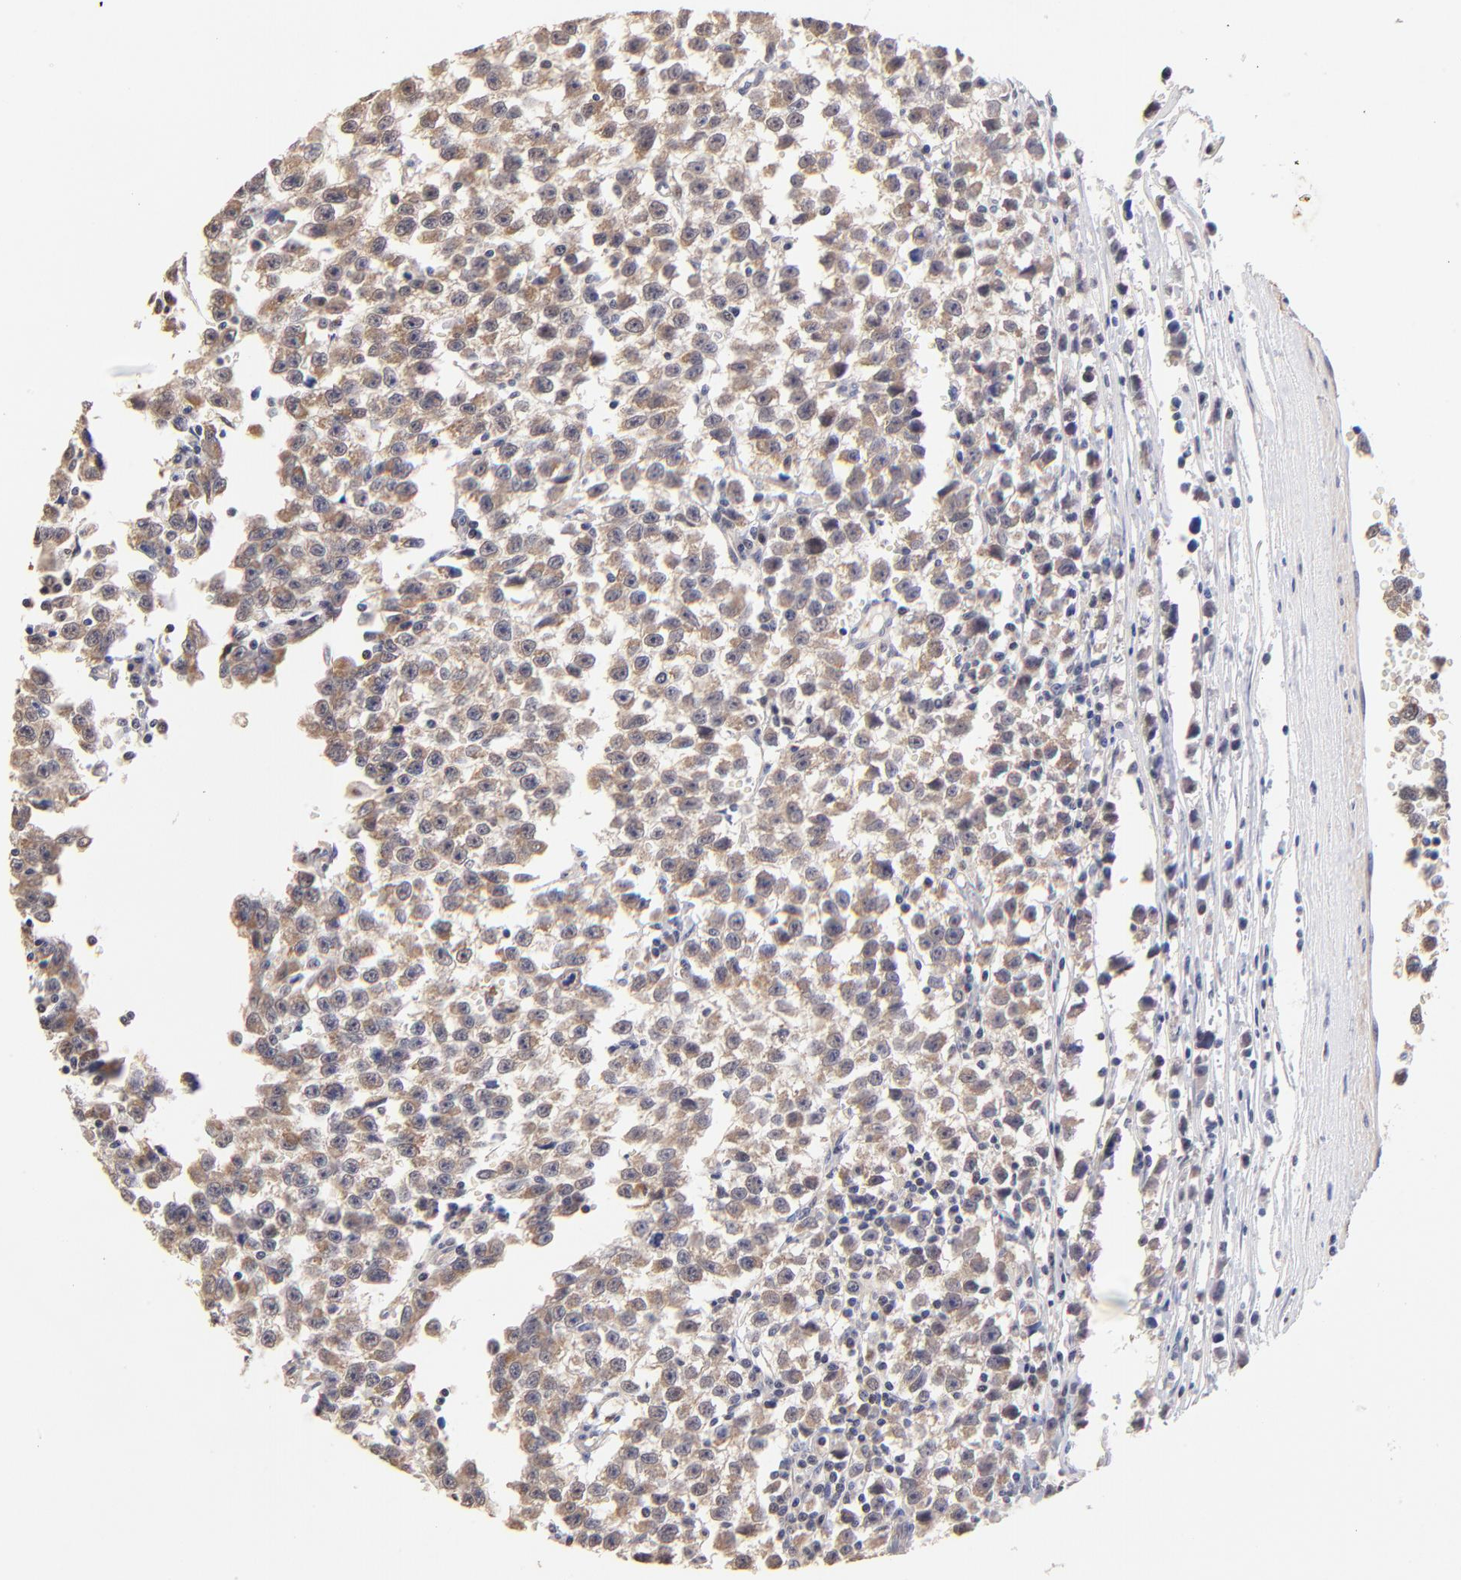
{"staining": {"intensity": "moderate", "quantity": ">75%", "location": "cytoplasmic/membranous"}, "tissue": "testis cancer", "cell_type": "Tumor cells", "image_type": "cancer", "snomed": [{"axis": "morphology", "description": "Seminoma, NOS"}, {"axis": "topography", "description": "Testis"}], "caption": "Human testis seminoma stained with a protein marker exhibits moderate staining in tumor cells.", "gene": "BBOF1", "patient": {"sex": "male", "age": 35}}